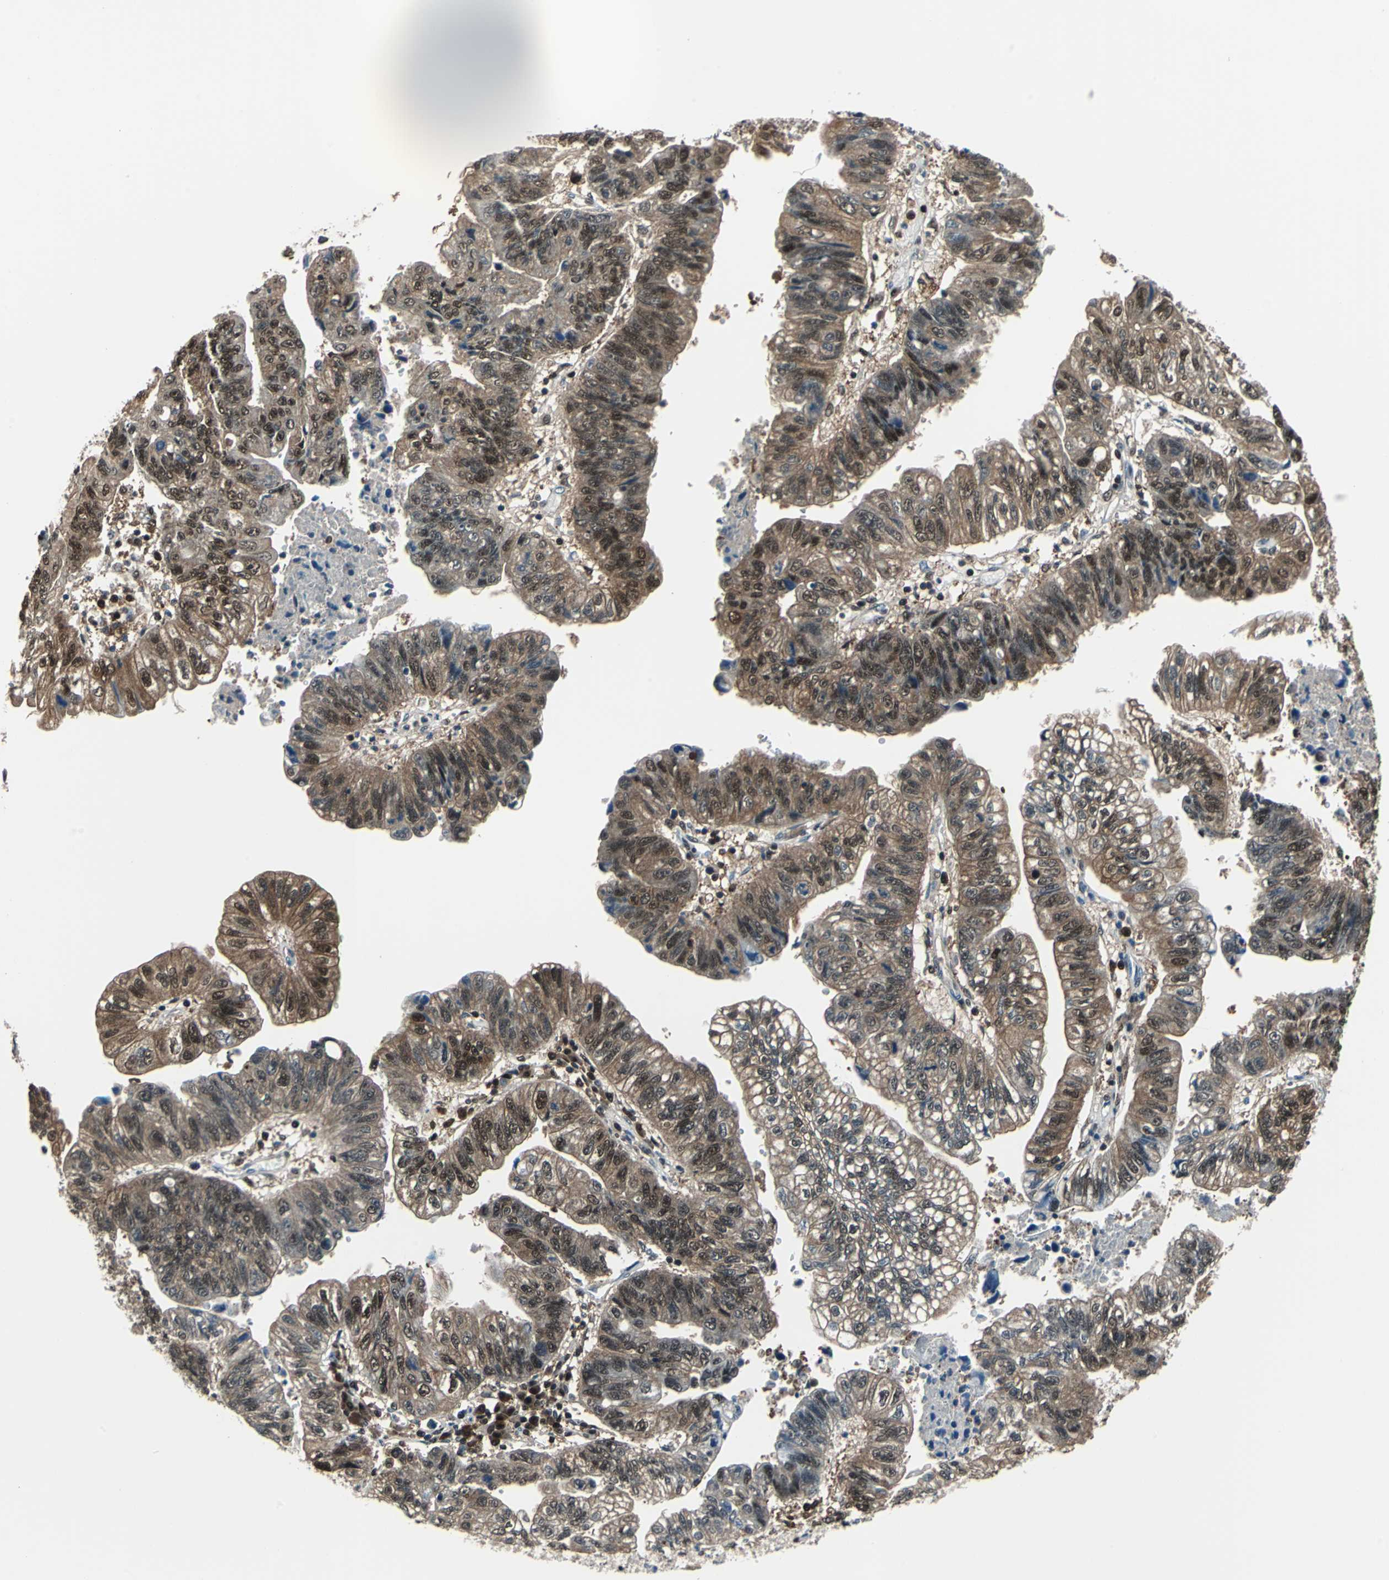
{"staining": {"intensity": "strong", "quantity": ">75%", "location": "cytoplasmic/membranous,nuclear"}, "tissue": "stomach cancer", "cell_type": "Tumor cells", "image_type": "cancer", "snomed": [{"axis": "morphology", "description": "Adenocarcinoma, NOS"}, {"axis": "topography", "description": "Stomach"}], "caption": "Stomach cancer stained for a protein shows strong cytoplasmic/membranous and nuclear positivity in tumor cells.", "gene": "PSME1", "patient": {"sex": "male", "age": 59}}